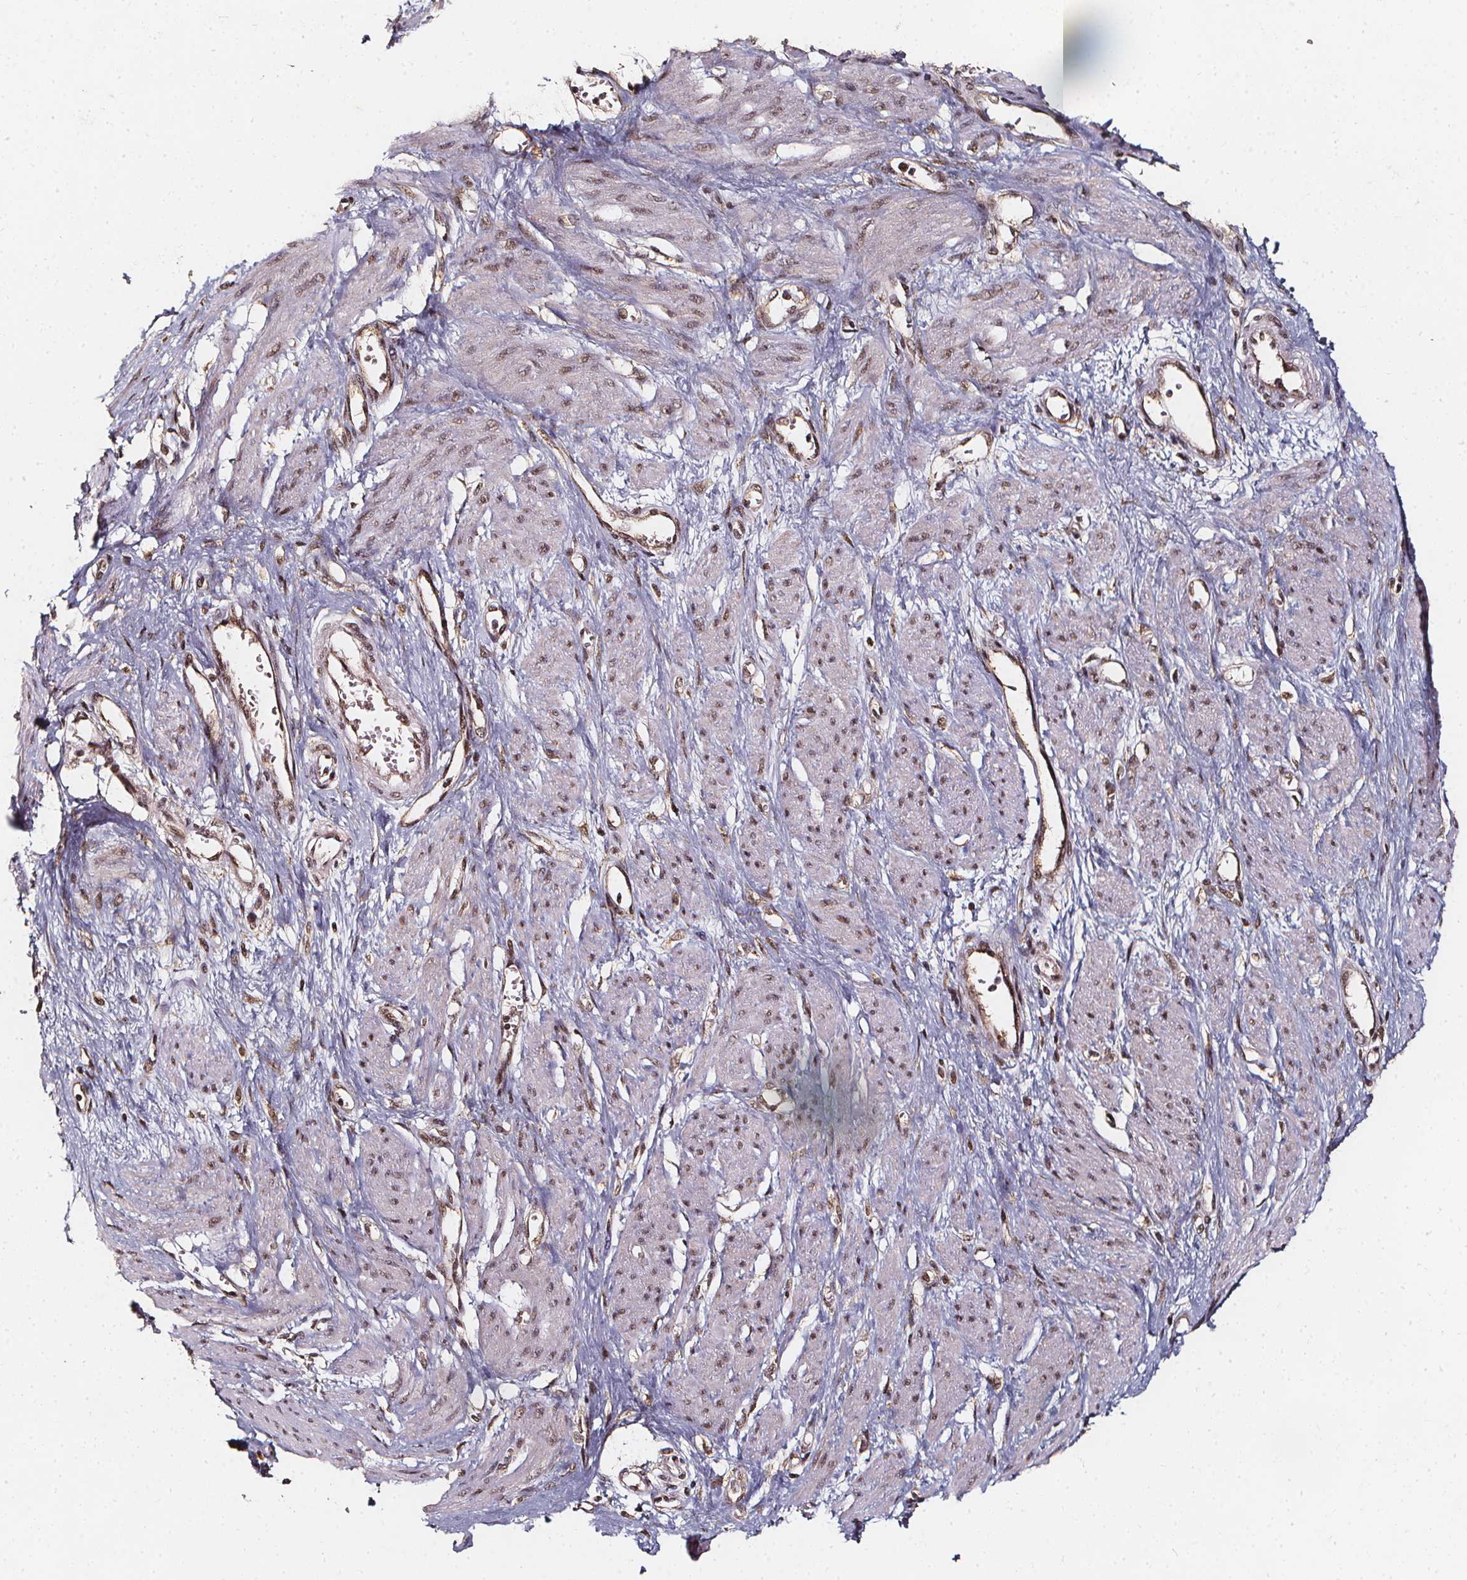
{"staining": {"intensity": "moderate", "quantity": ">75%", "location": "nuclear"}, "tissue": "smooth muscle", "cell_type": "Smooth muscle cells", "image_type": "normal", "snomed": [{"axis": "morphology", "description": "Normal tissue, NOS"}, {"axis": "topography", "description": "Smooth muscle"}, {"axis": "topography", "description": "Uterus"}], "caption": "Immunohistochemical staining of unremarkable smooth muscle exhibits >75% levels of moderate nuclear protein positivity in approximately >75% of smooth muscle cells.", "gene": "SMN1", "patient": {"sex": "female", "age": 39}}